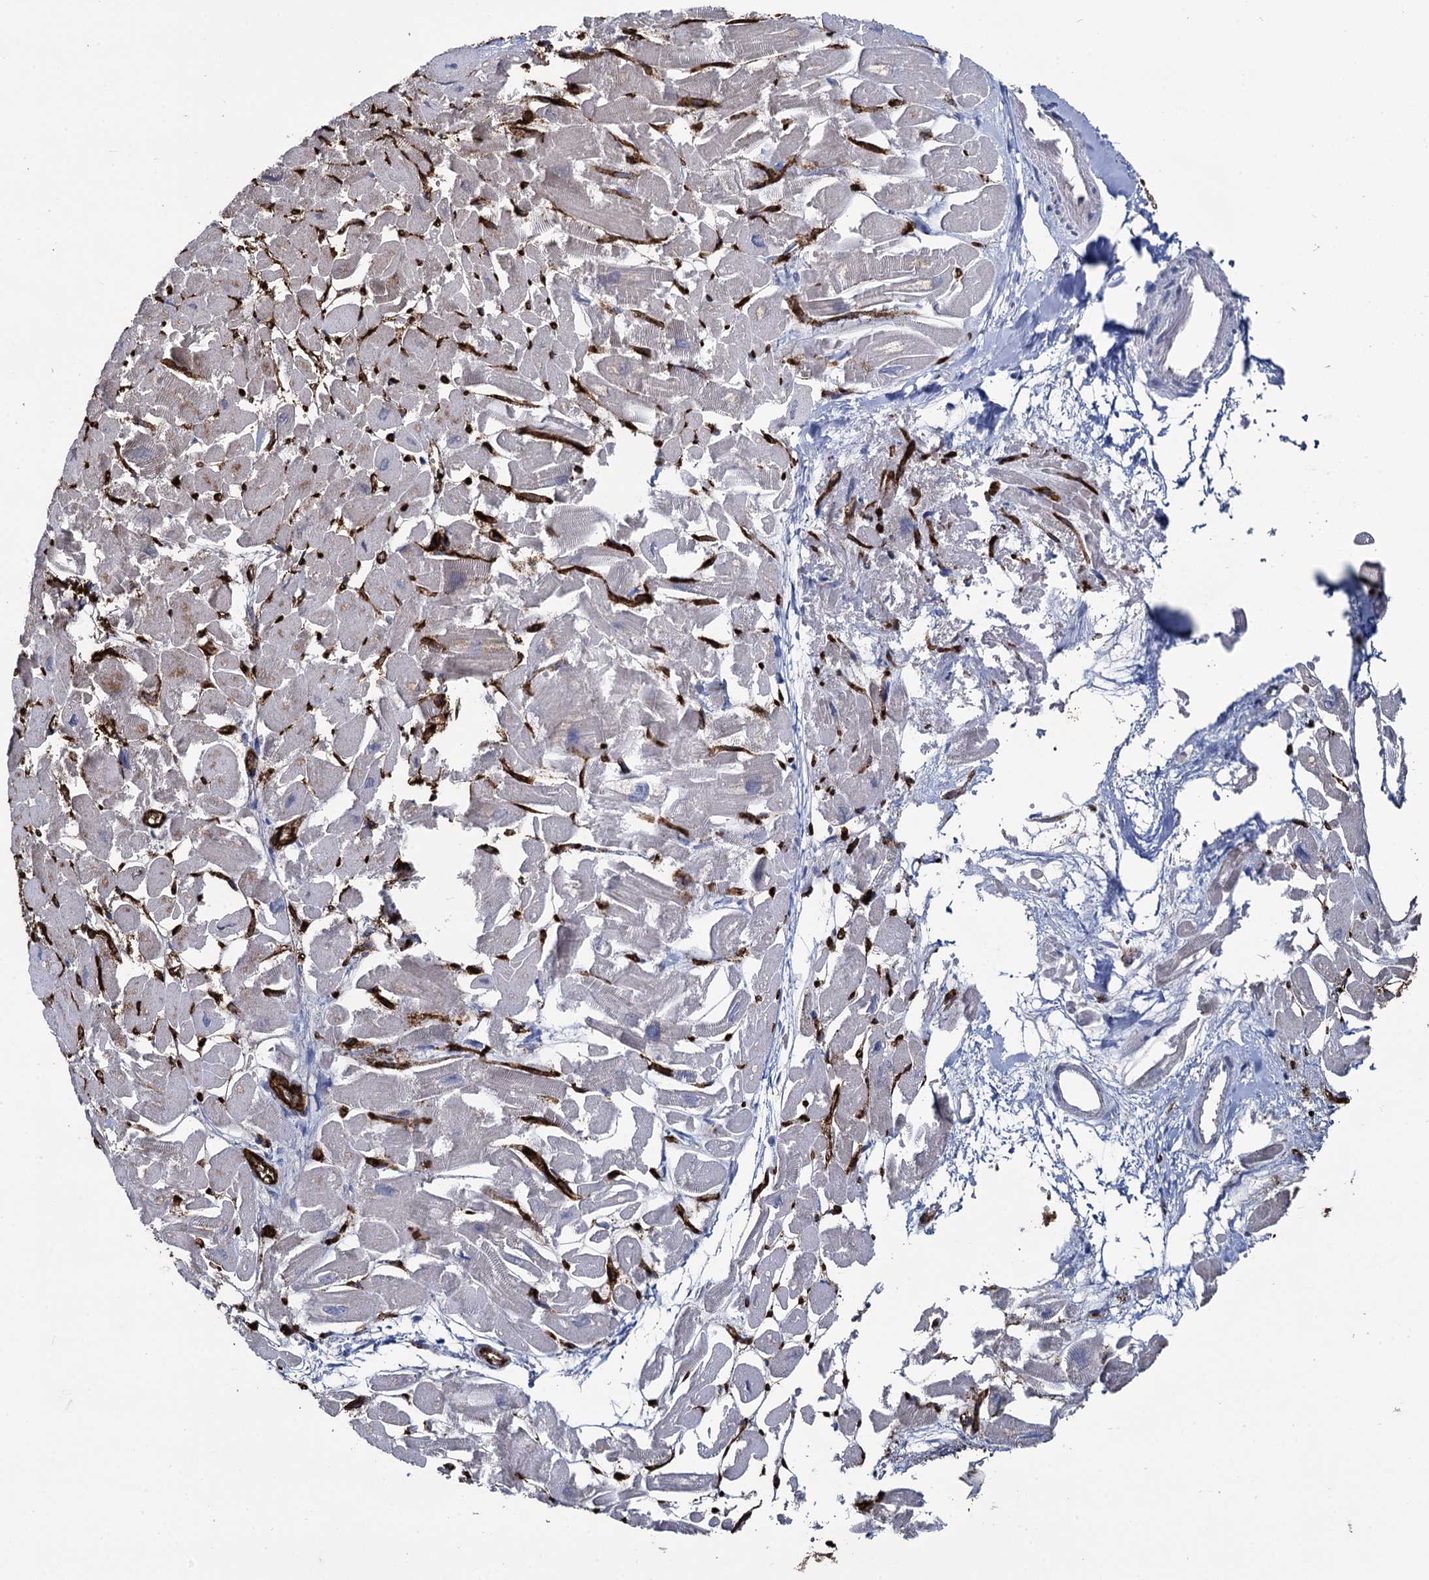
{"staining": {"intensity": "negative", "quantity": "none", "location": "none"}, "tissue": "heart muscle", "cell_type": "Cardiomyocytes", "image_type": "normal", "snomed": [{"axis": "morphology", "description": "Normal tissue, NOS"}, {"axis": "topography", "description": "Heart"}], "caption": "High power microscopy image of an immunohistochemistry (IHC) image of benign heart muscle, revealing no significant positivity in cardiomyocytes. The staining is performed using DAB (3,3'-diaminobenzidine) brown chromogen with nuclei counter-stained in using hematoxylin.", "gene": "FABP5", "patient": {"sex": "male", "age": 54}}